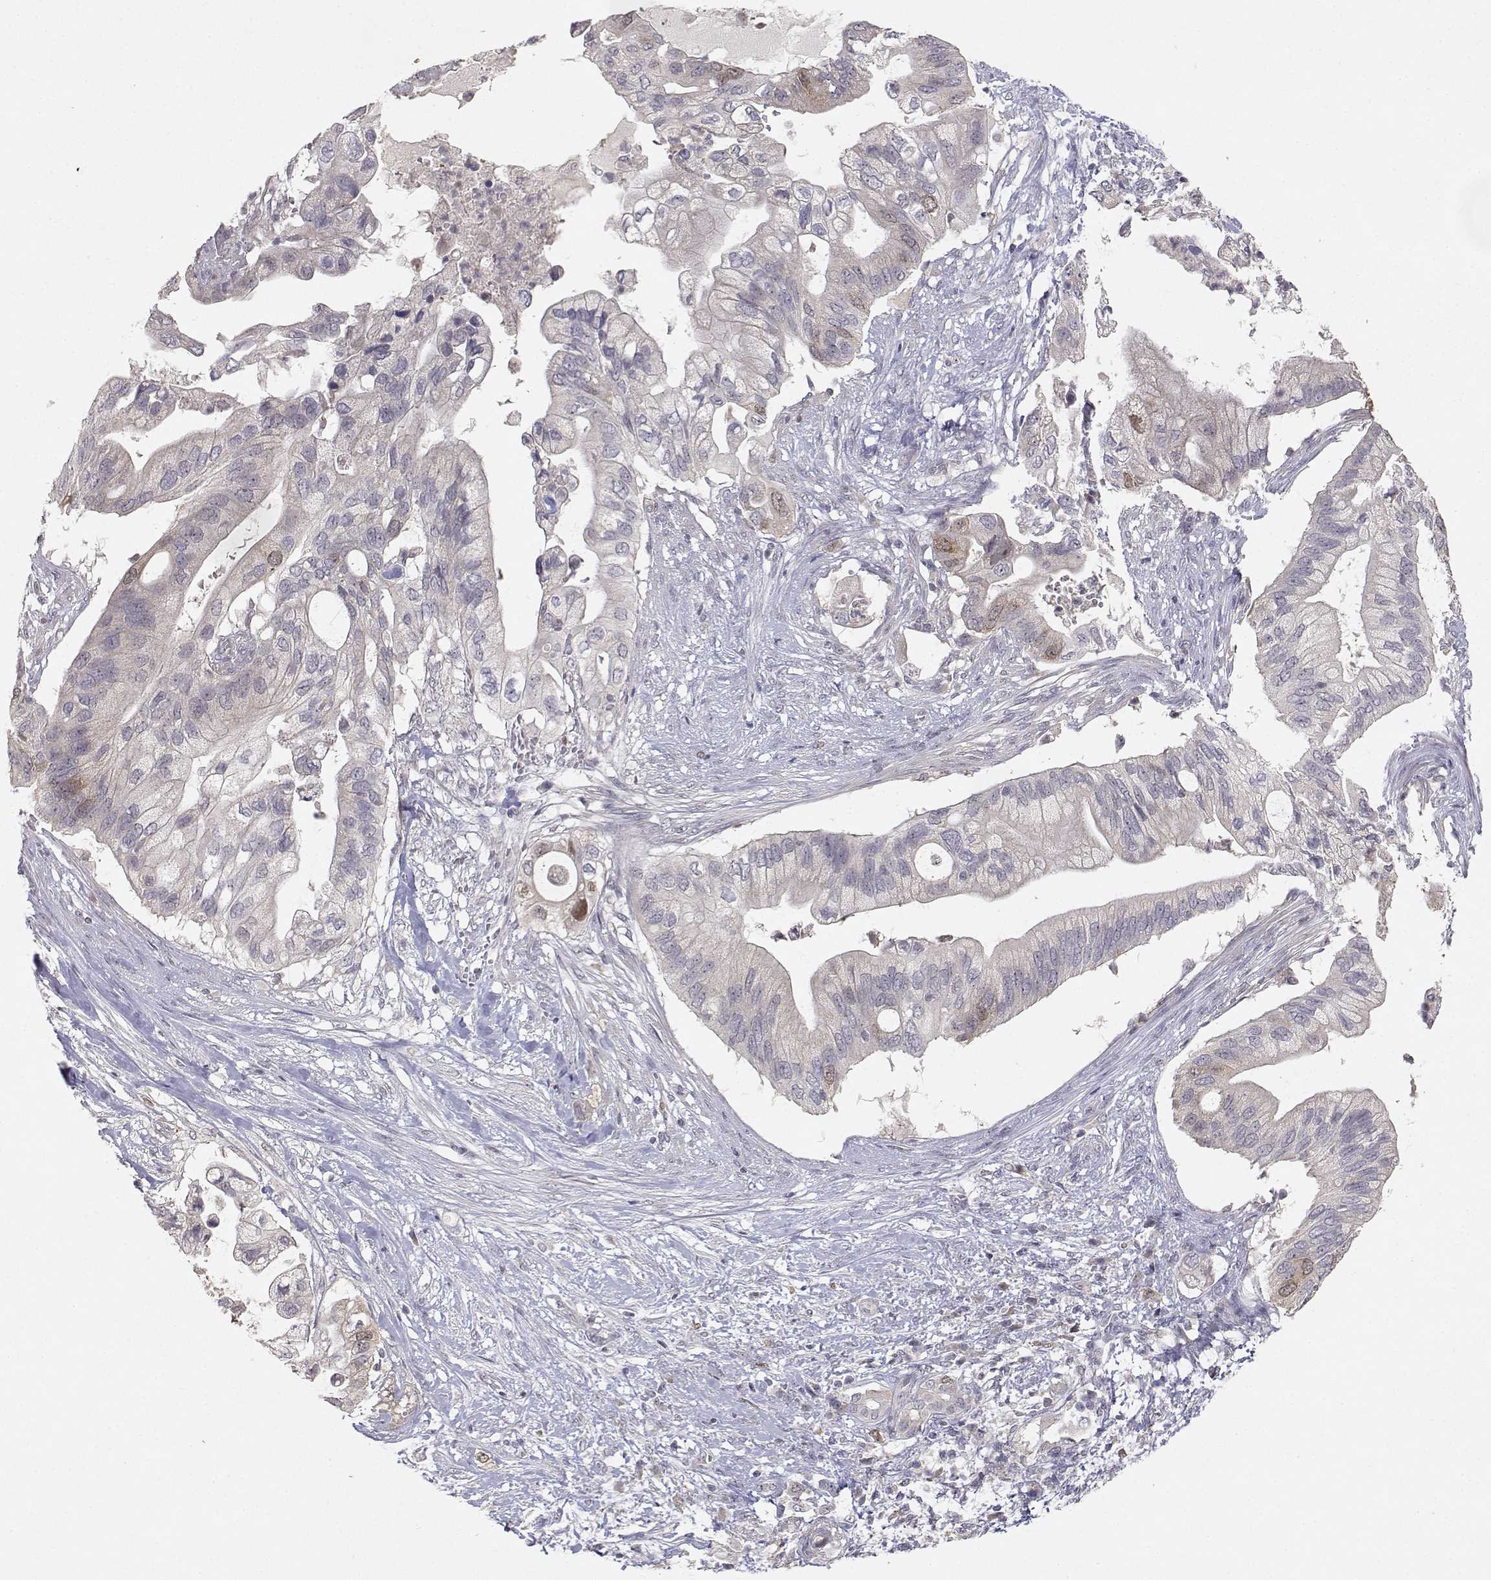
{"staining": {"intensity": "weak", "quantity": "<25%", "location": "nuclear"}, "tissue": "pancreatic cancer", "cell_type": "Tumor cells", "image_type": "cancer", "snomed": [{"axis": "morphology", "description": "Adenocarcinoma, NOS"}, {"axis": "topography", "description": "Pancreas"}], "caption": "A histopathology image of human pancreatic cancer (adenocarcinoma) is negative for staining in tumor cells. (DAB IHC visualized using brightfield microscopy, high magnification).", "gene": "RAD51", "patient": {"sex": "female", "age": 72}}